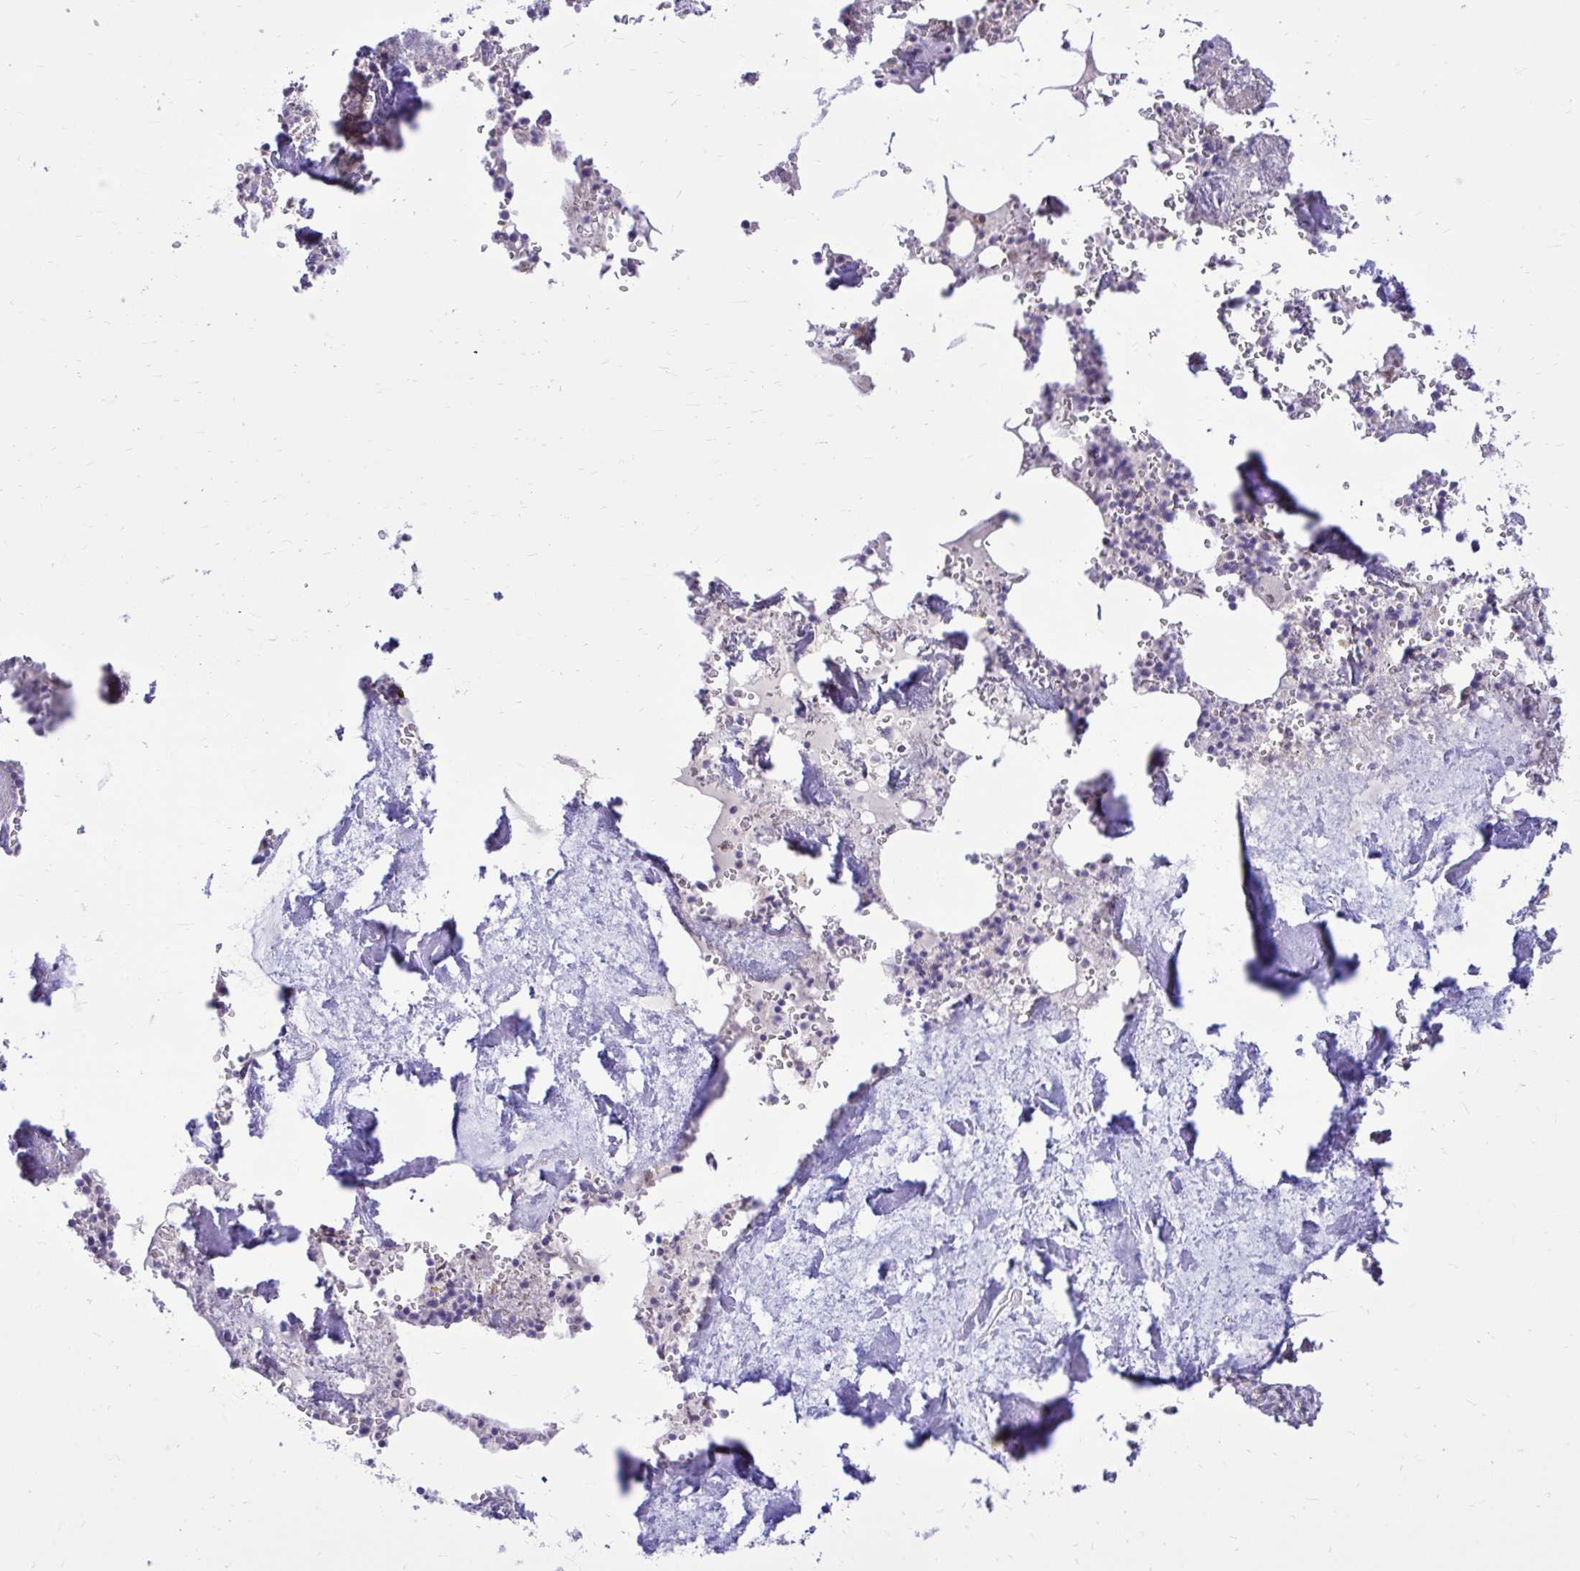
{"staining": {"intensity": "negative", "quantity": "none", "location": "none"}, "tissue": "bone marrow", "cell_type": "Hematopoietic cells", "image_type": "normal", "snomed": [{"axis": "morphology", "description": "Normal tissue, NOS"}, {"axis": "topography", "description": "Bone marrow"}], "caption": "DAB (3,3'-diaminobenzidine) immunohistochemical staining of benign human bone marrow displays no significant positivity in hematopoietic cells.", "gene": "CEACAM18", "patient": {"sex": "male", "age": 54}}